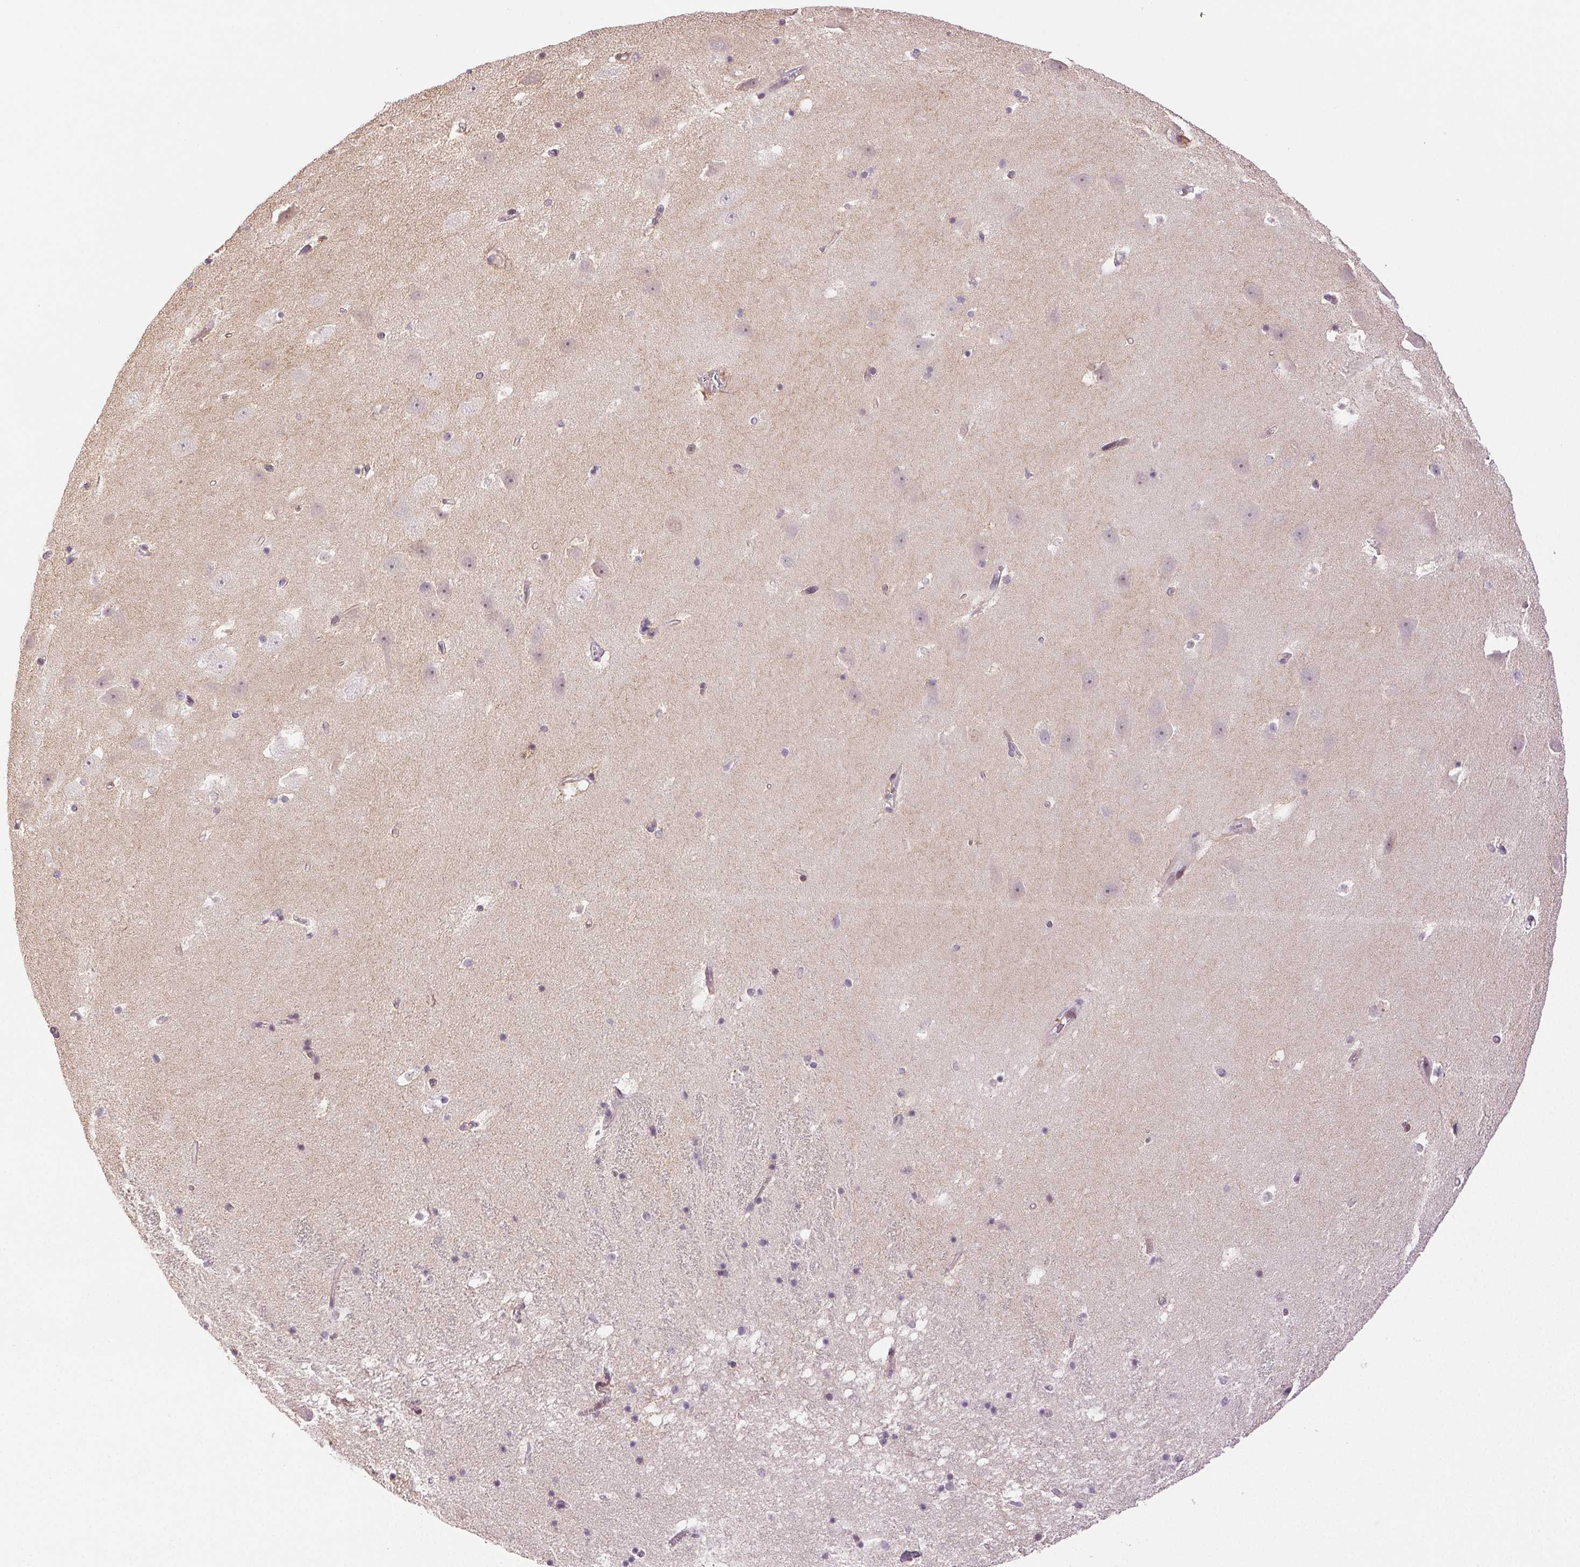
{"staining": {"intensity": "negative", "quantity": "none", "location": "none"}, "tissue": "hippocampus", "cell_type": "Glial cells", "image_type": "normal", "snomed": [{"axis": "morphology", "description": "Normal tissue, NOS"}, {"axis": "topography", "description": "Hippocampus"}], "caption": "This photomicrograph is of normal hippocampus stained with immunohistochemistry (IHC) to label a protein in brown with the nuclei are counter-stained blue. There is no staining in glial cells. (Brightfield microscopy of DAB (3,3'-diaminobenzidine) immunohistochemistry at high magnification).", "gene": "TMEM253", "patient": {"sex": "male", "age": 58}}